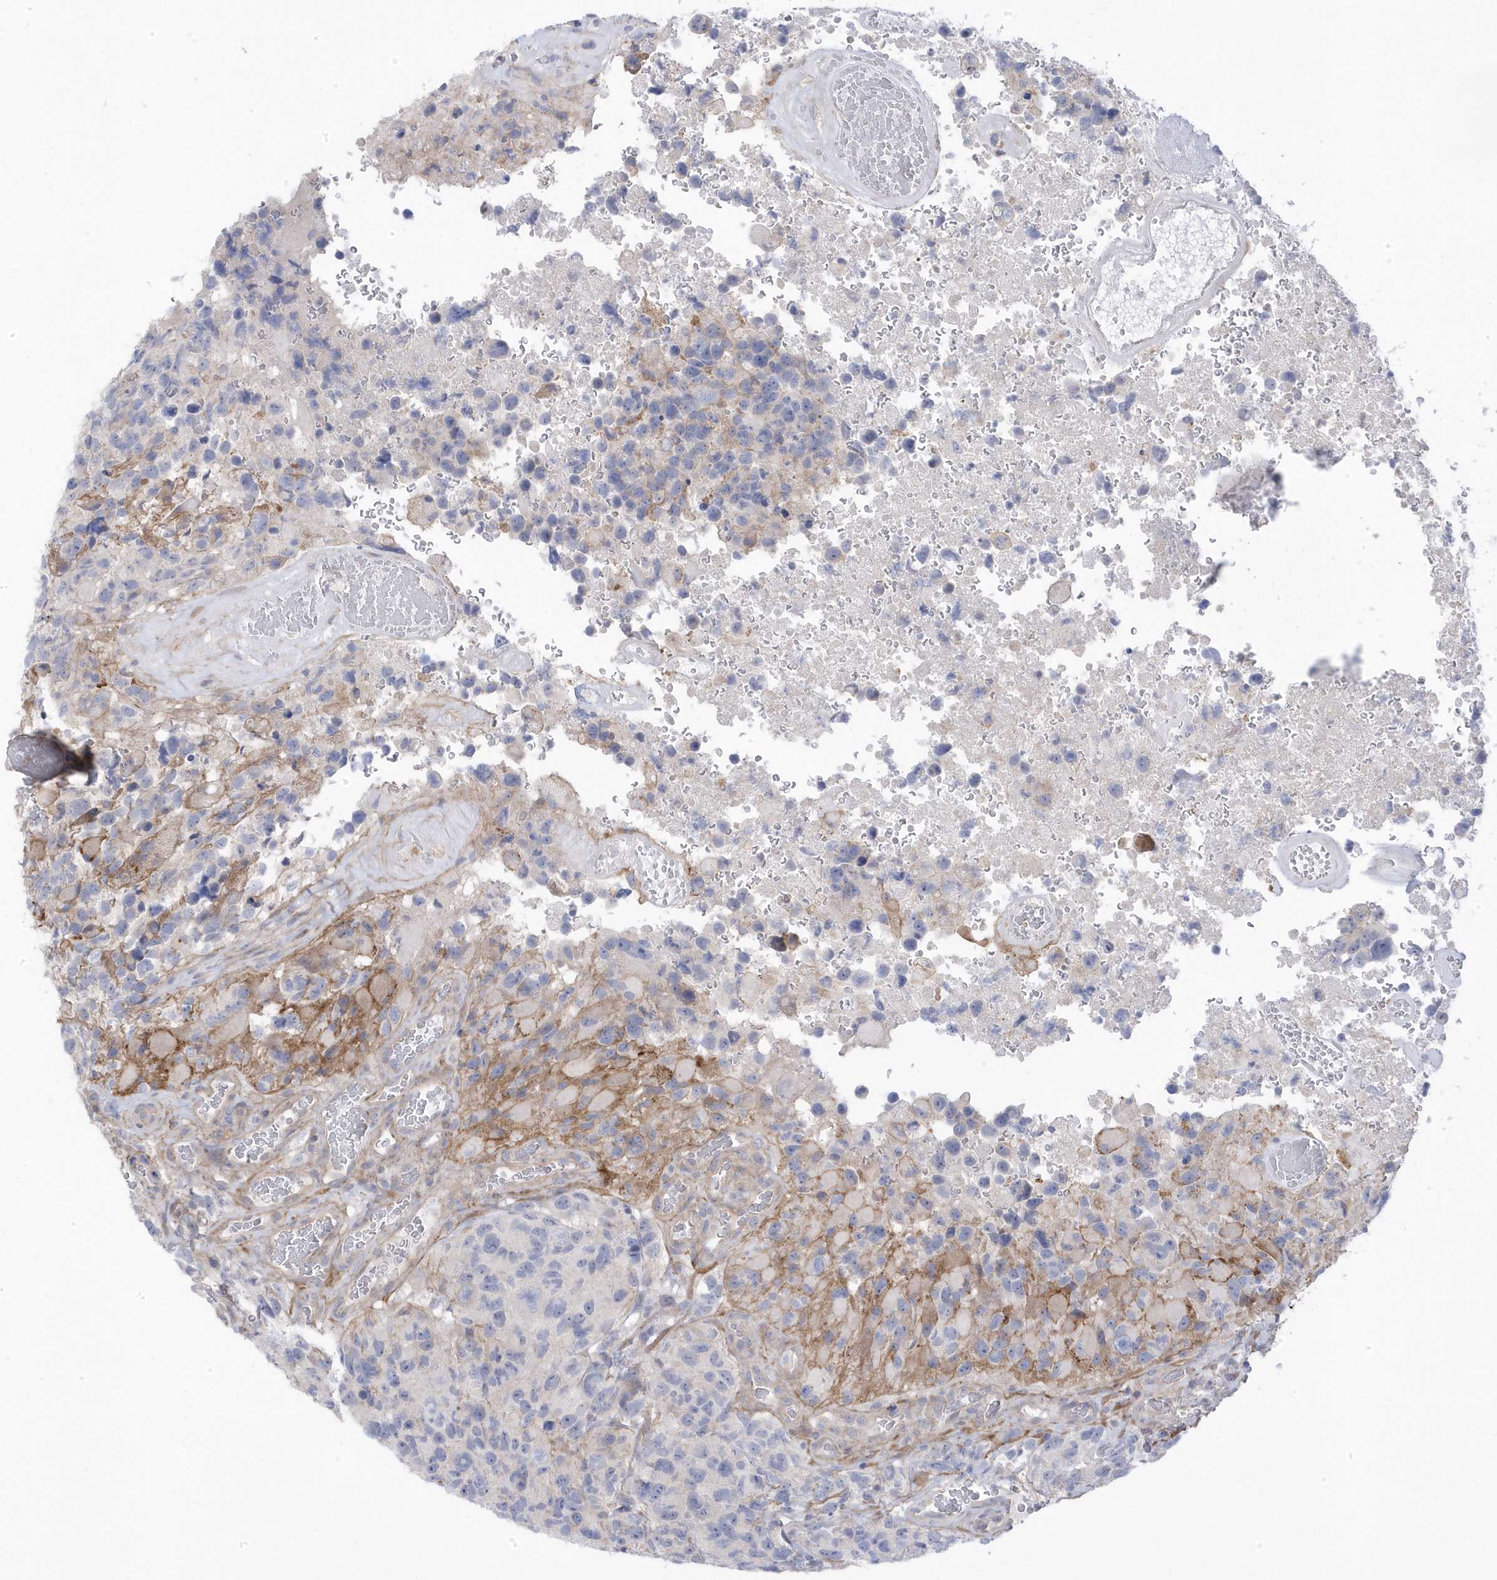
{"staining": {"intensity": "negative", "quantity": "none", "location": "none"}, "tissue": "glioma", "cell_type": "Tumor cells", "image_type": "cancer", "snomed": [{"axis": "morphology", "description": "Glioma, malignant, High grade"}, {"axis": "topography", "description": "Brain"}], "caption": "Image shows no protein expression in tumor cells of glioma tissue.", "gene": "ANAPC1", "patient": {"sex": "male", "age": 69}}